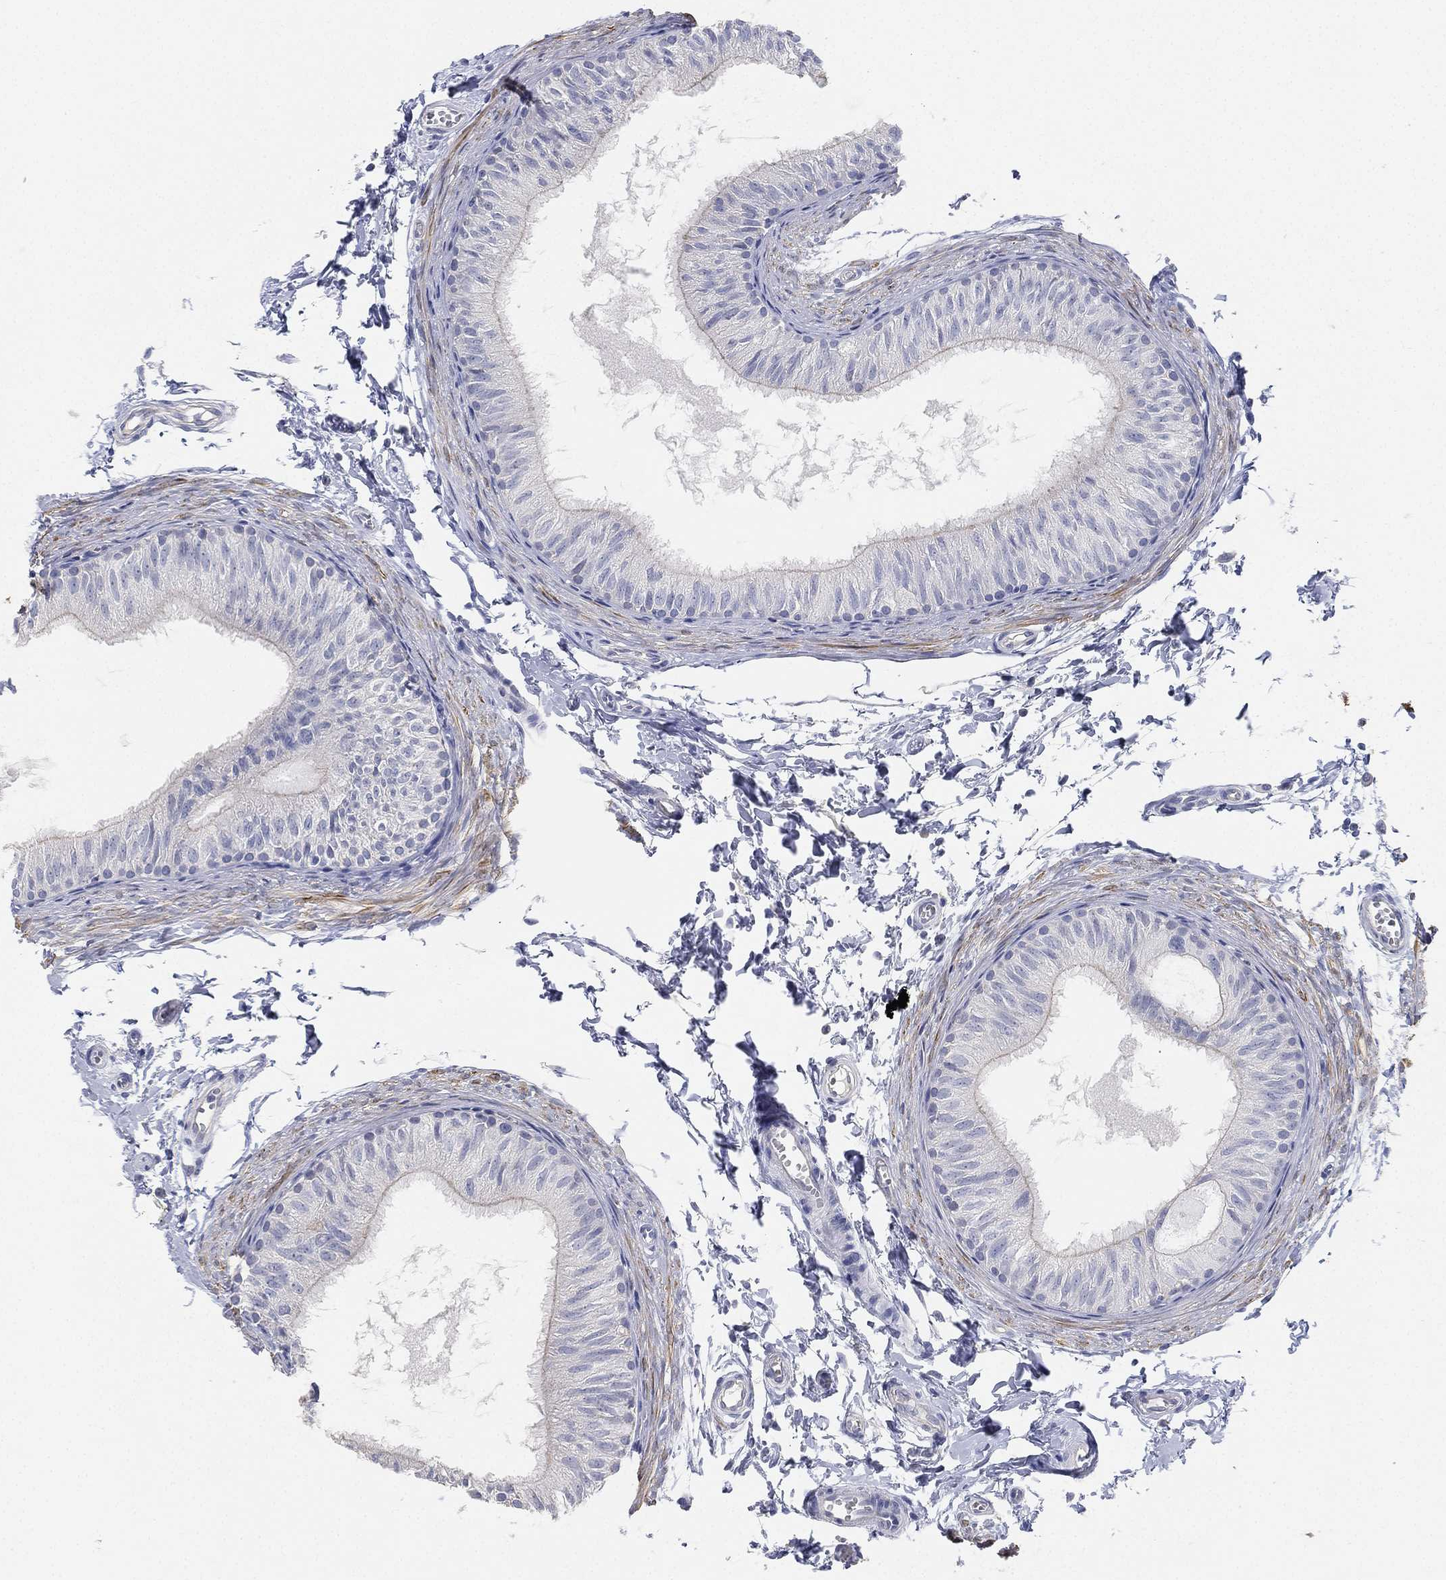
{"staining": {"intensity": "negative", "quantity": "none", "location": "none"}, "tissue": "epididymis", "cell_type": "Glandular cells", "image_type": "normal", "snomed": [{"axis": "morphology", "description": "Normal tissue, NOS"}, {"axis": "topography", "description": "Epididymis"}], "caption": "Protein analysis of benign epididymis shows no significant positivity in glandular cells.", "gene": "FAM187B", "patient": {"sex": "male", "age": 22}}